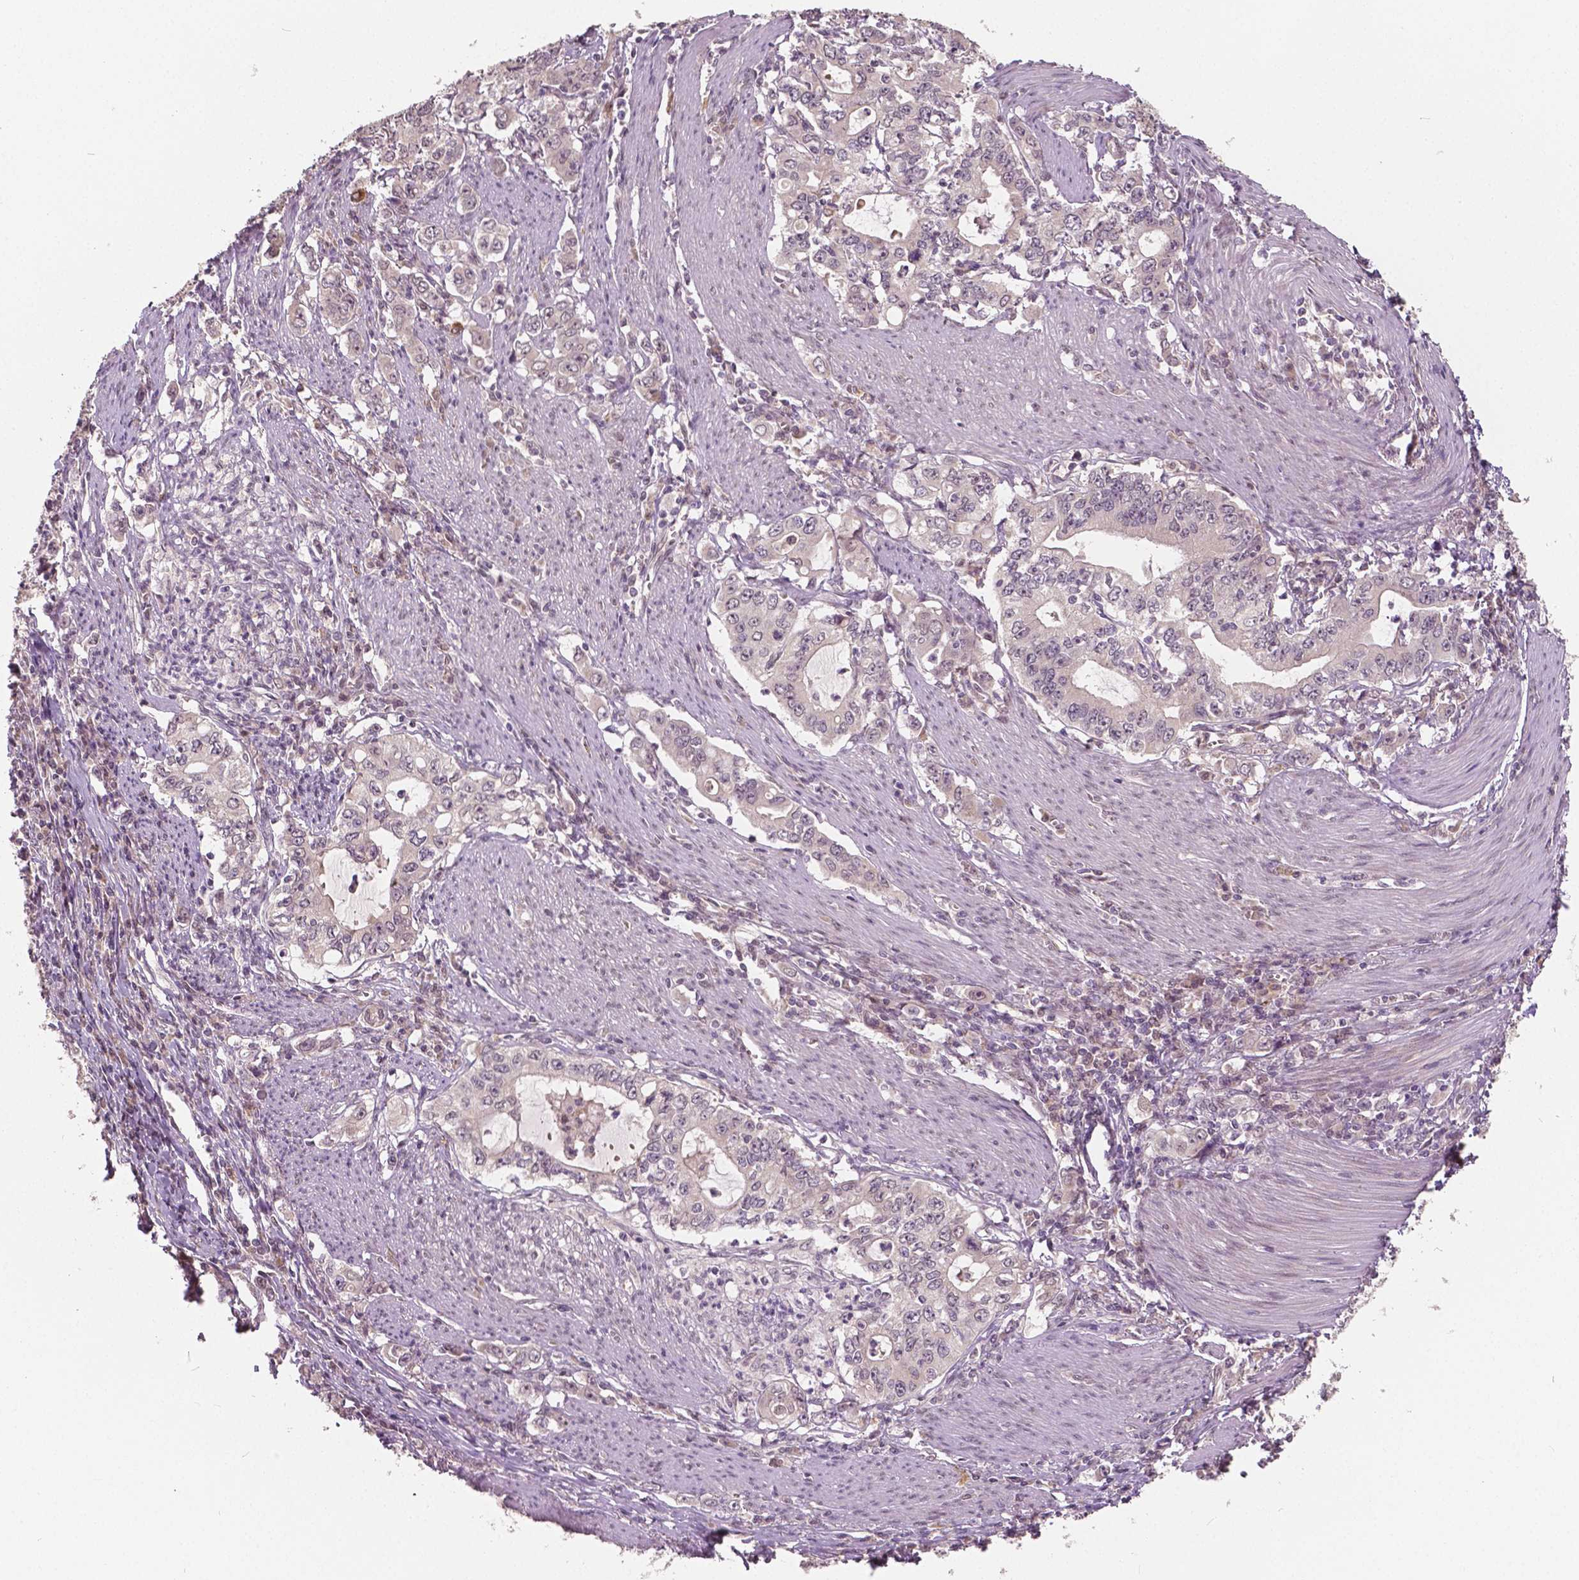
{"staining": {"intensity": "negative", "quantity": "none", "location": "none"}, "tissue": "stomach cancer", "cell_type": "Tumor cells", "image_type": "cancer", "snomed": [{"axis": "morphology", "description": "Adenocarcinoma, NOS"}, {"axis": "topography", "description": "Stomach, lower"}], "caption": "This is a histopathology image of immunohistochemistry staining of stomach cancer, which shows no staining in tumor cells. (Brightfield microscopy of DAB IHC at high magnification).", "gene": "HMBOX1", "patient": {"sex": "female", "age": 72}}